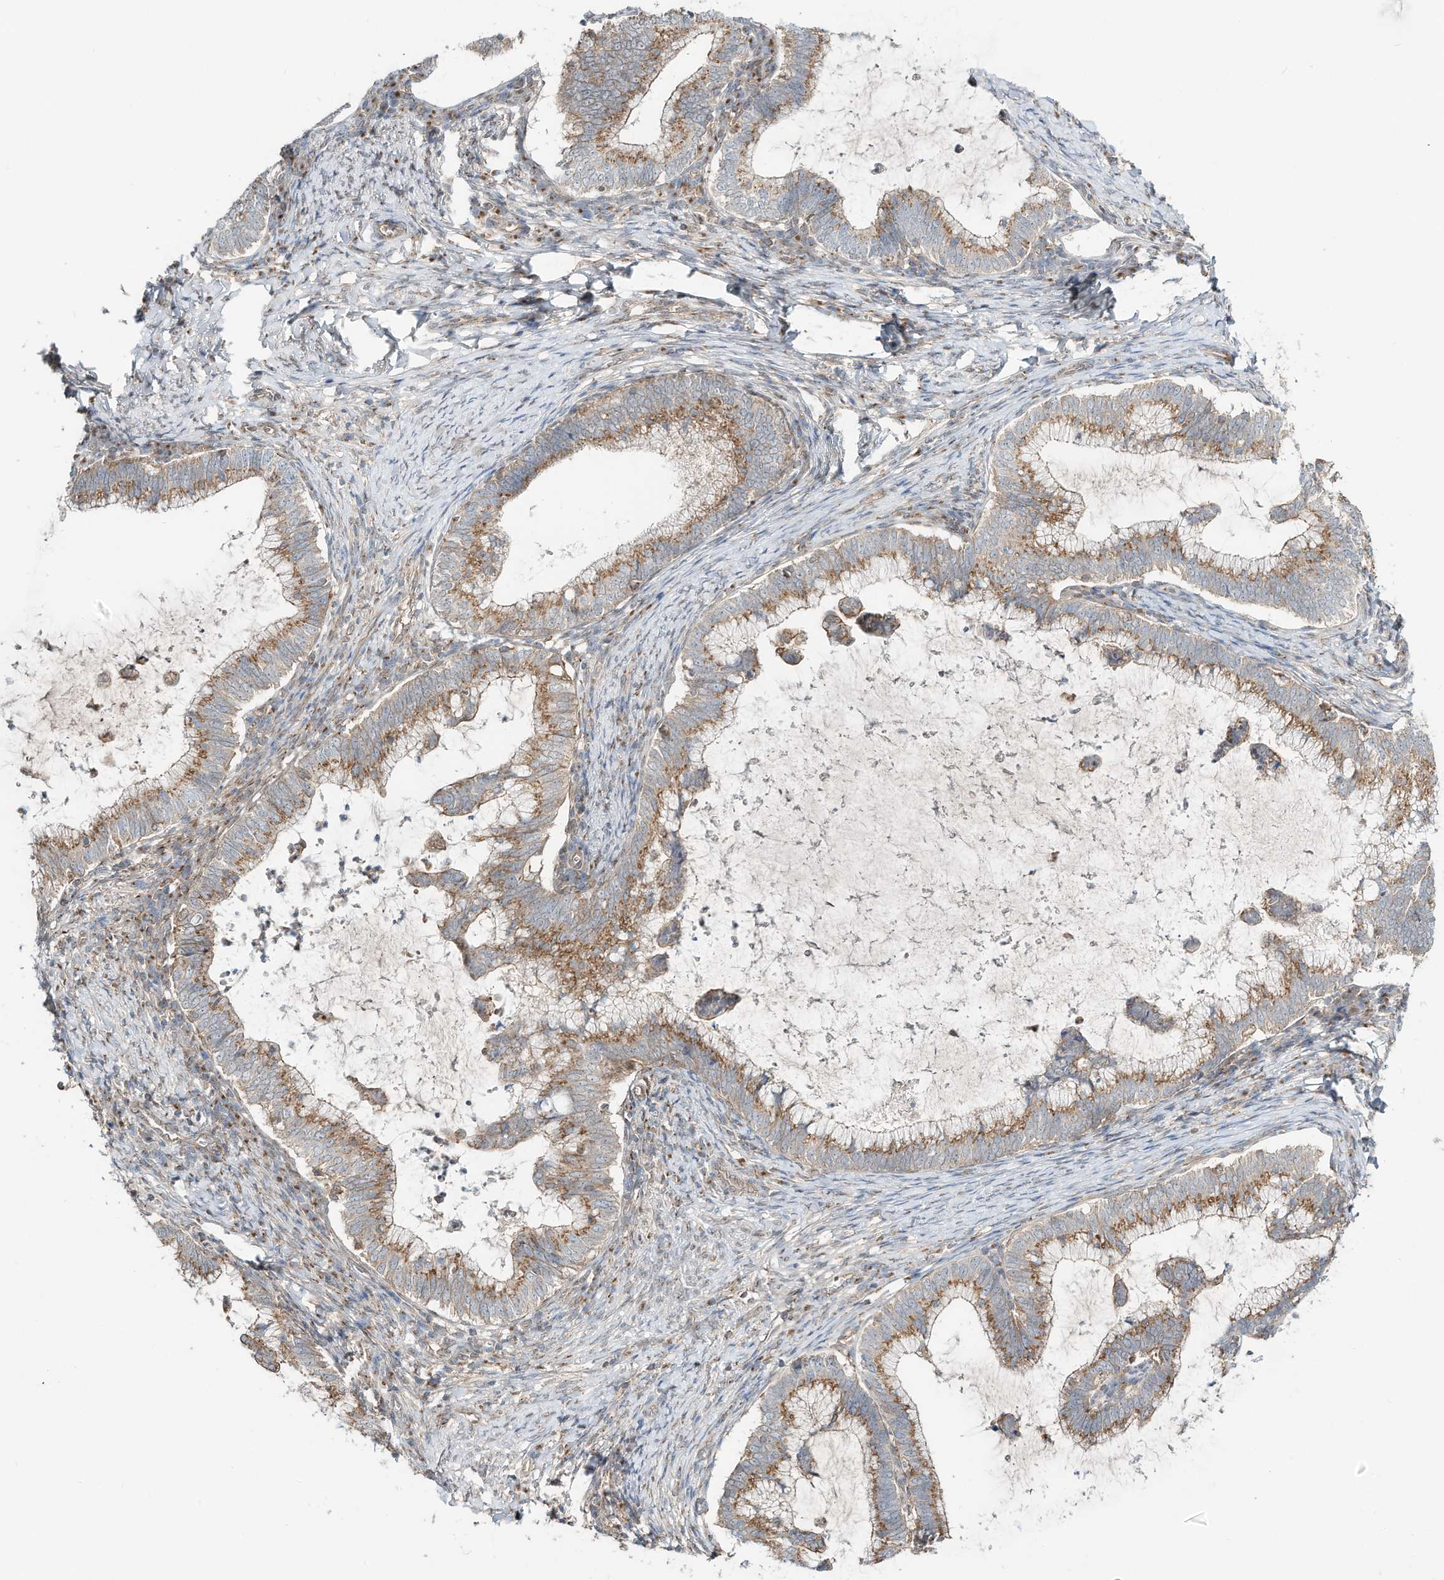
{"staining": {"intensity": "moderate", "quantity": ">75%", "location": "cytoplasmic/membranous"}, "tissue": "cervical cancer", "cell_type": "Tumor cells", "image_type": "cancer", "snomed": [{"axis": "morphology", "description": "Adenocarcinoma, NOS"}, {"axis": "topography", "description": "Cervix"}], "caption": "A high-resolution micrograph shows immunohistochemistry staining of cervical cancer, which demonstrates moderate cytoplasmic/membranous positivity in approximately >75% of tumor cells. (DAB IHC, brown staining for protein, blue staining for nuclei).", "gene": "CUX1", "patient": {"sex": "female", "age": 36}}